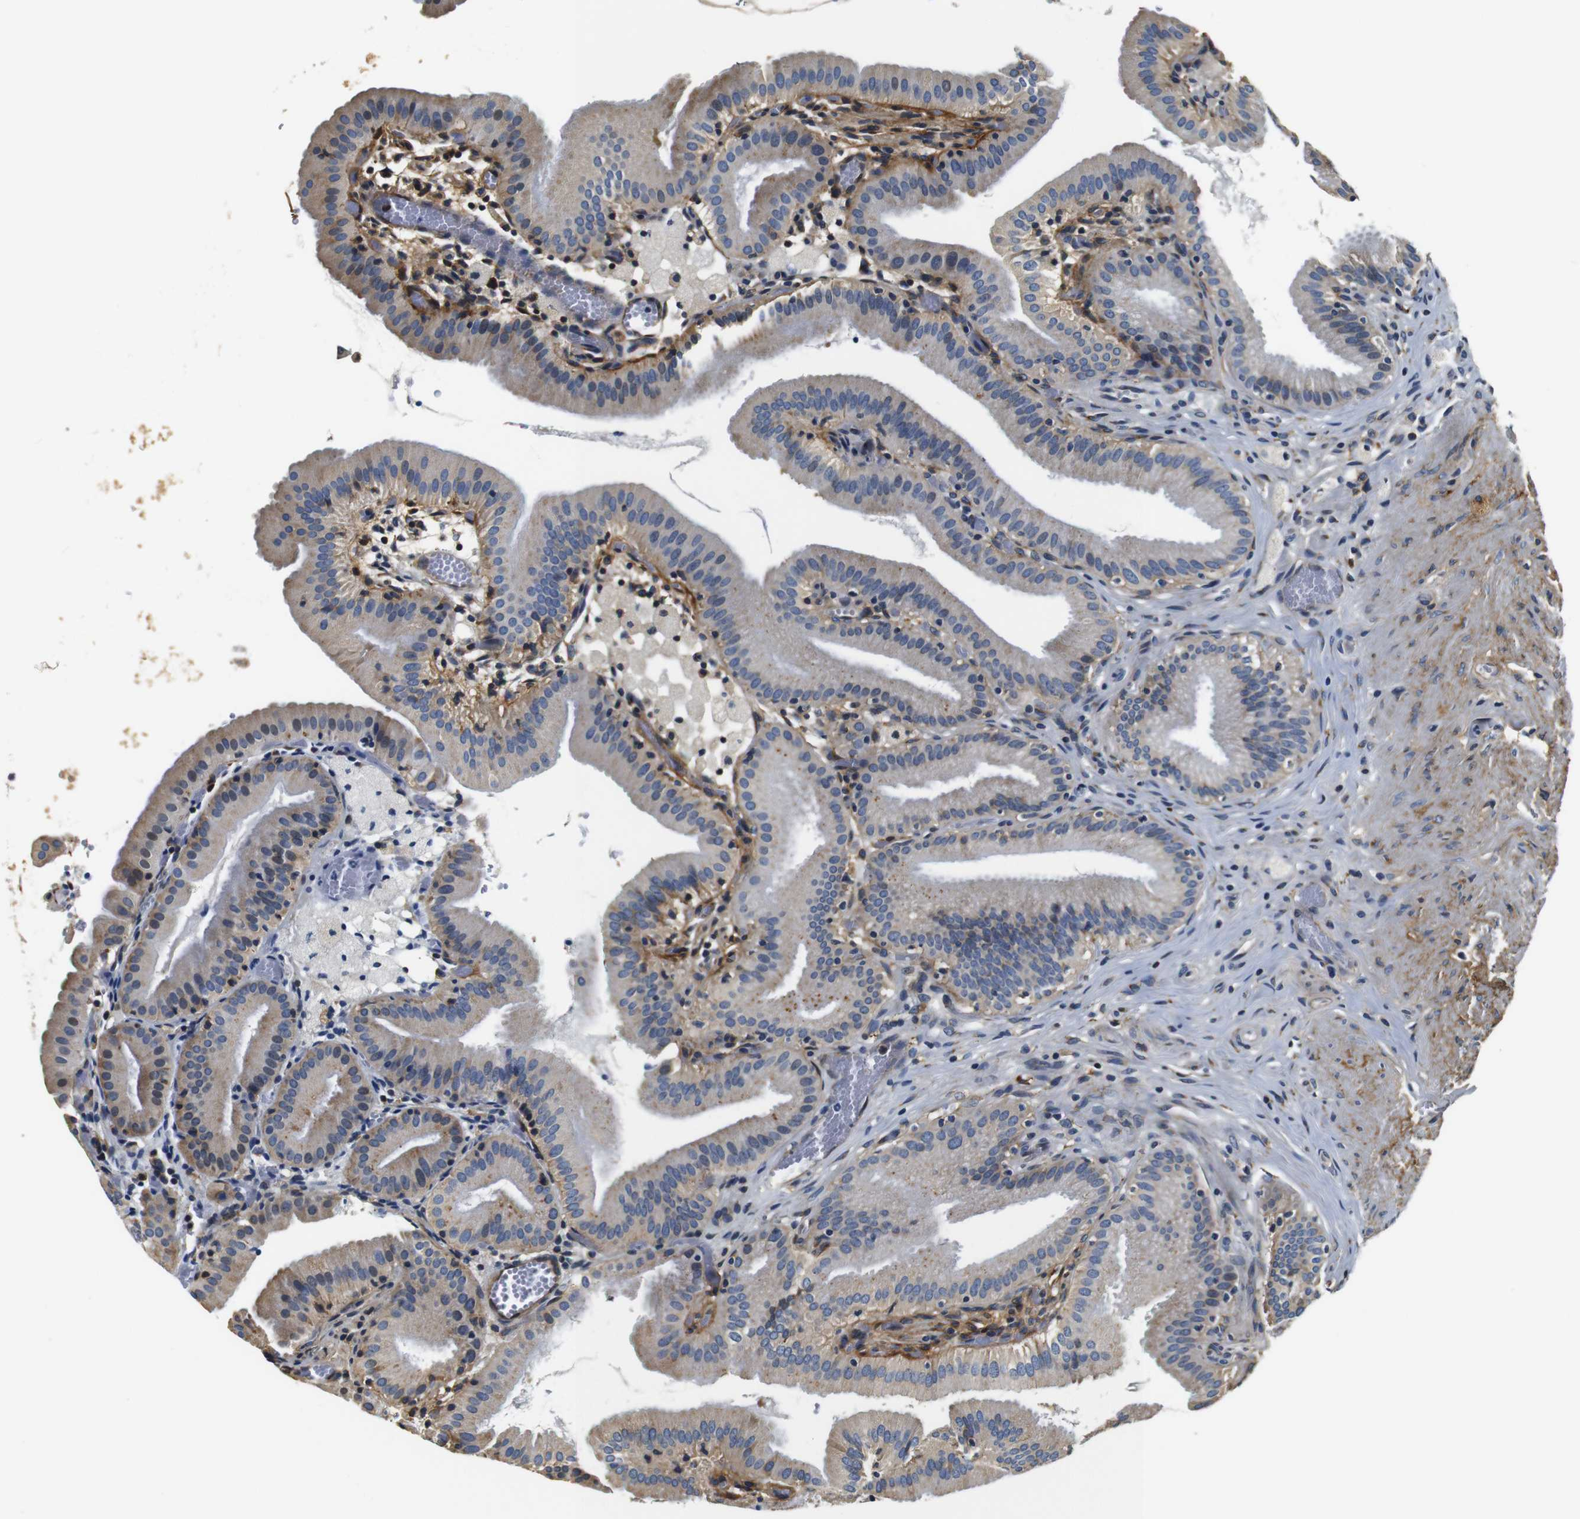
{"staining": {"intensity": "moderate", "quantity": "25%-75%", "location": "cytoplasmic/membranous"}, "tissue": "gallbladder", "cell_type": "Glandular cells", "image_type": "normal", "snomed": [{"axis": "morphology", "description": "Normal tissue, NOS"}, {"axis": "topography", "description": "Gallbladder"}], "caption": "Gallbladder stained with IHC demonstrates moderate cytoplasmic/membranous staining in approximately 25%-75% of glandular cells. (brown staining indicates protein expression, while blue staining denotes nuclei).", "gene": "COL1A1", "patient": {"sex": "male", "age": 54}}